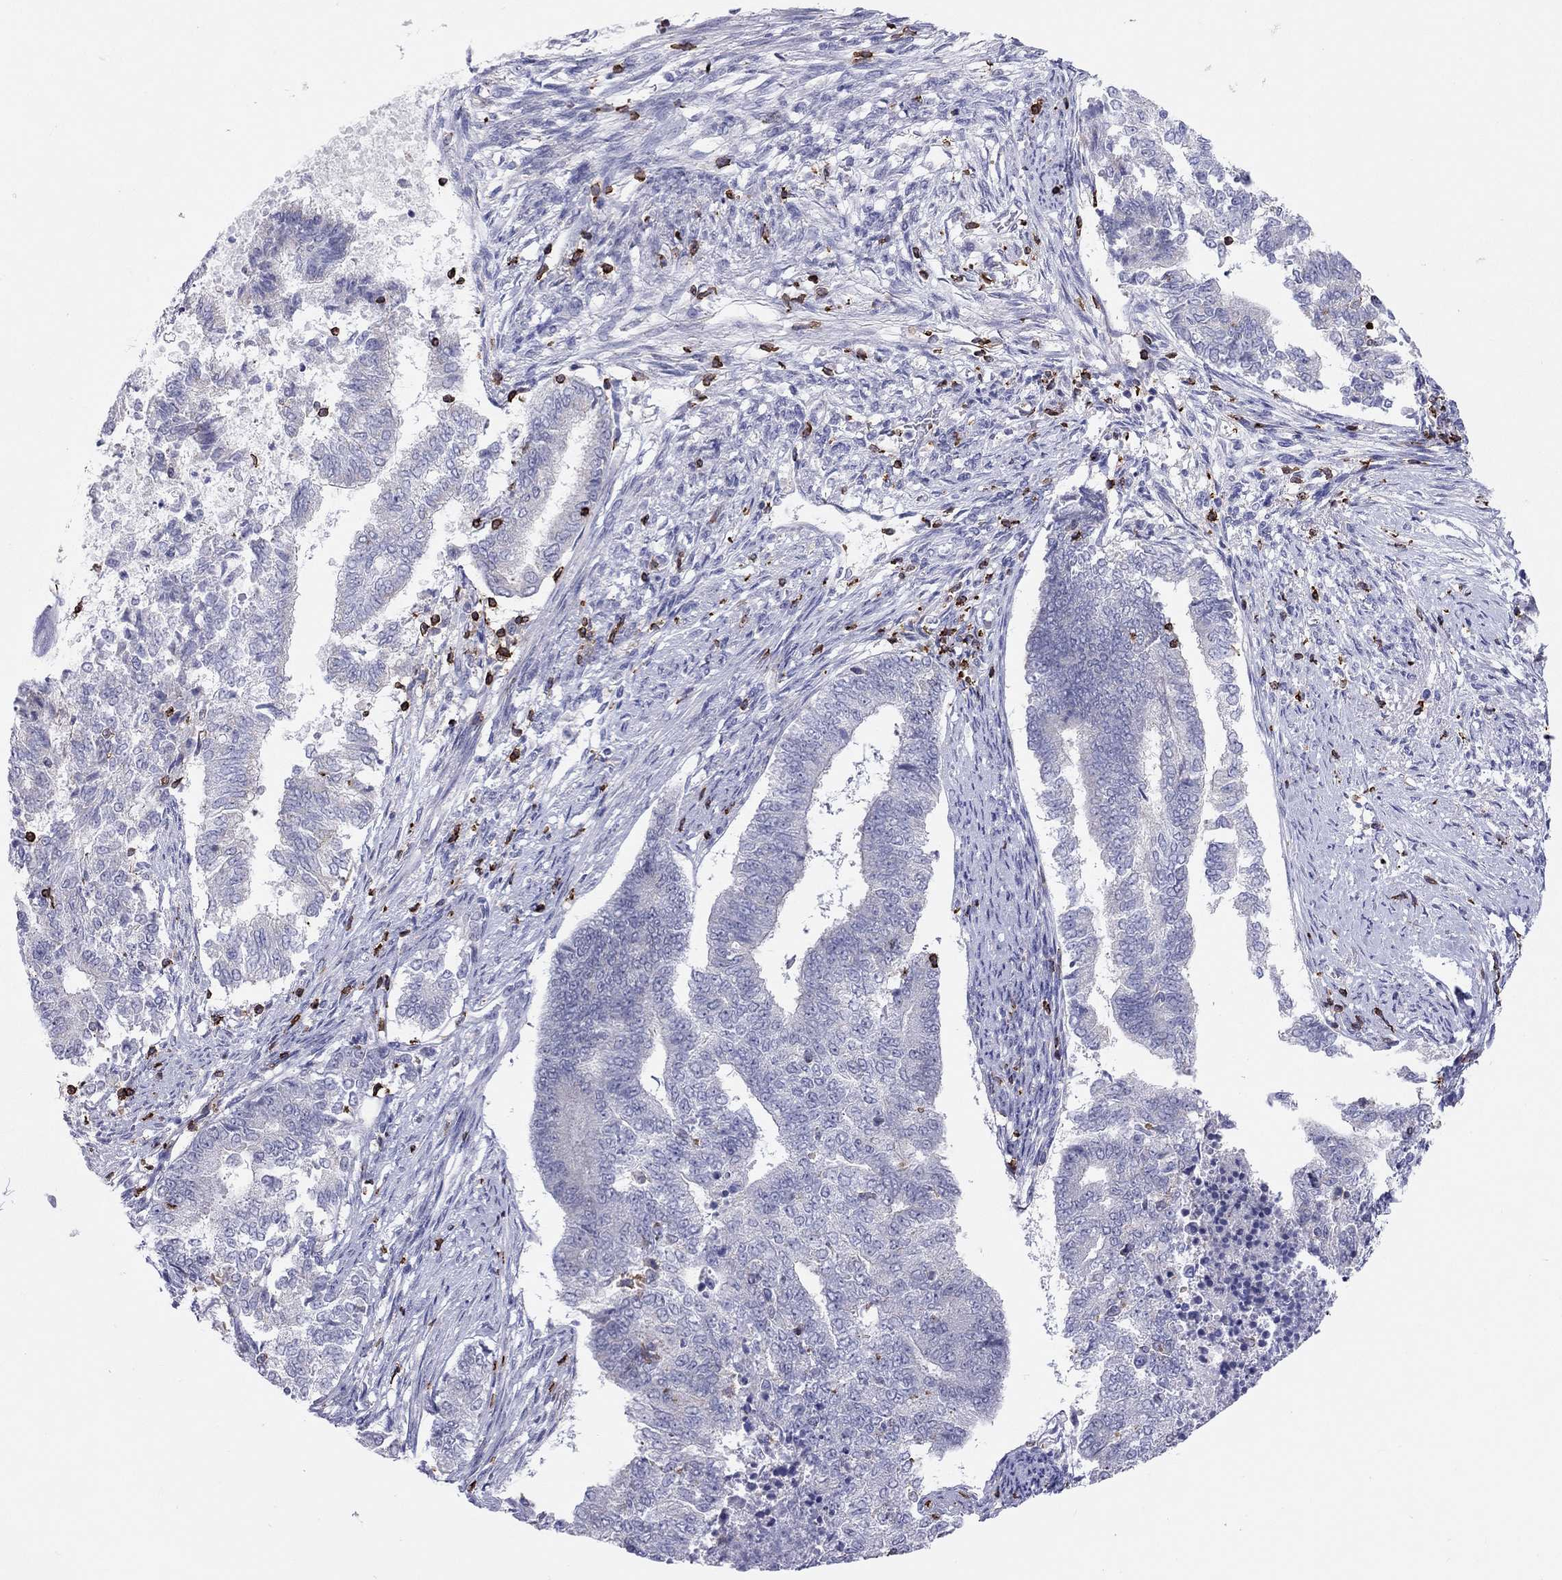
{"staining": {"intensity": "negative", "quantity": "none", "location": "none"}, "tissue": "endometrial cancer", "cell_type": "Tumor cells", "image_type": "cancer", "snomed": [{"axis": "morphology", "description": "Adenocarcinoma, NOS"}, {"axis": "topography", "description": "Endometrium"}], "caption": "Immunohistochemistry photomicrograph of endometrial cancer stained for a protein (brown), which demonstrates no expression in tumor cells.", "gene": "MND1", "patient": {"sex": "female", "age": 65}}